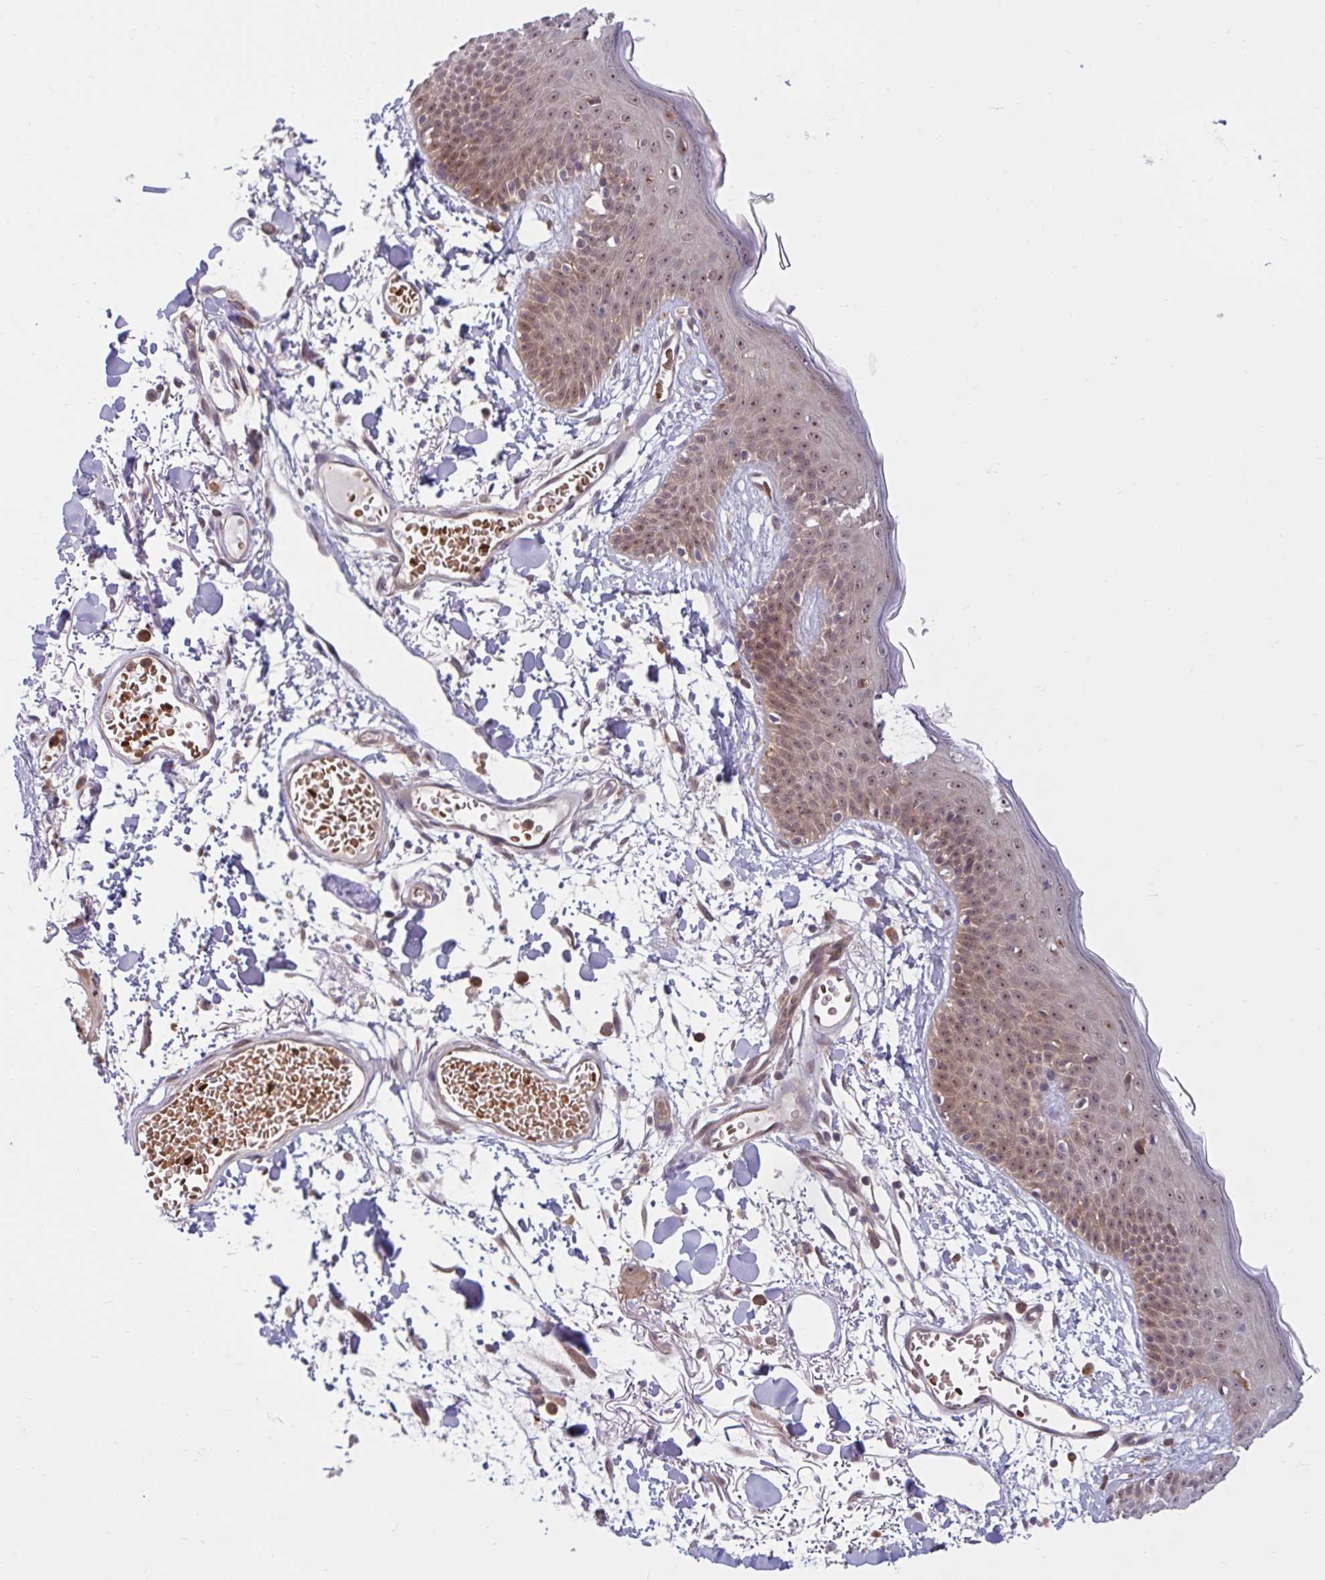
{"staining": {"intensity": "moderate", "quantity": "25%-75%", "location": "cytoplasmic/membranous"}, "tissue": "skin", "cell_type": "Fibroblasts", "image_type": "normal", "snomed": [{"axis": "morphology", "description": "Normal tissue, NOS"}, {"axis": "topography", "description": "Skin"}], "caption": "Protein expression analysis of normal skin displays moderate cytoplasmic/membranous expression in about 25%-75% of fibroblasts.", "gene": "HMBS", "patient": {"sex": "male", "age": 79}}